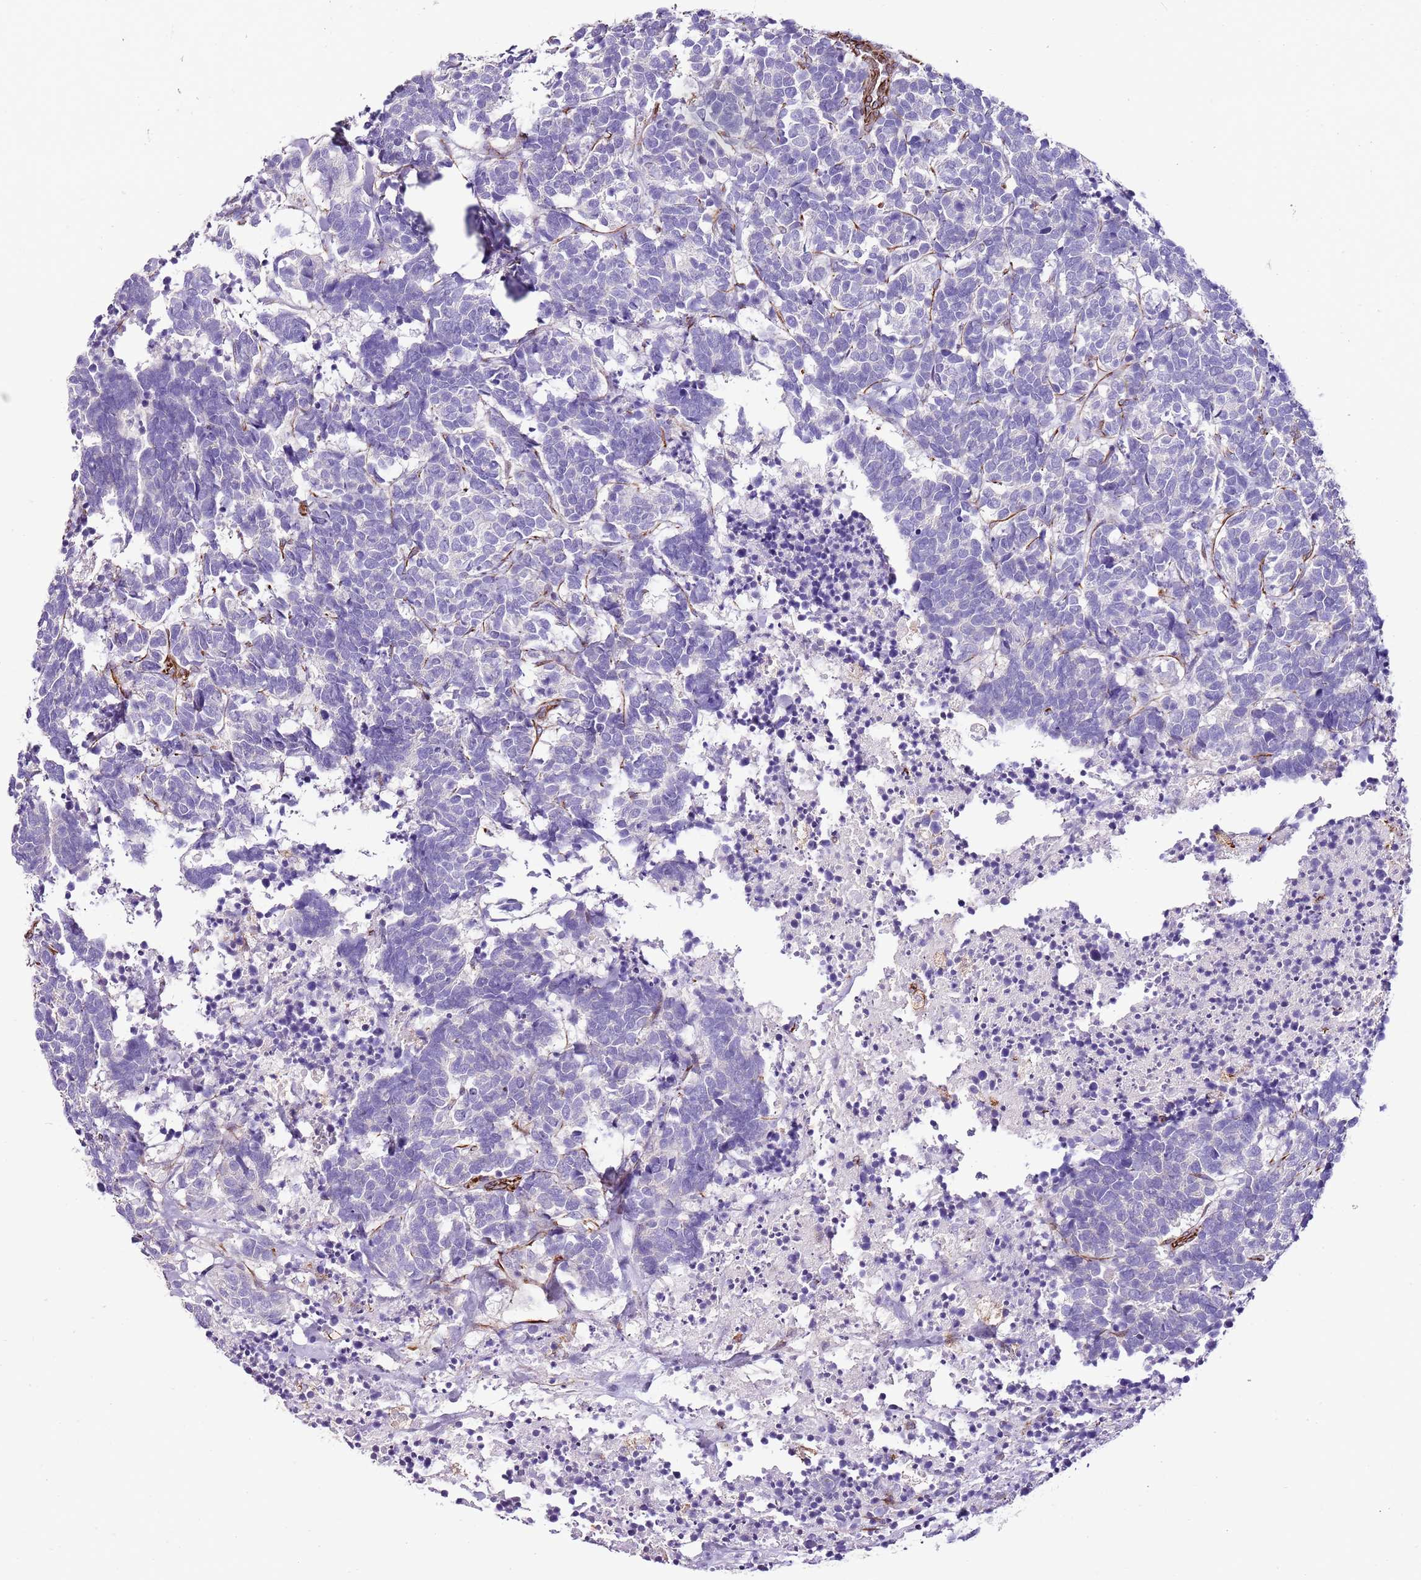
{"staining": {"intensity": "negative", "quantity": "none", "location": "none"}, "tissue": "carcinoid", "cell_type": "Tumor cells", "image_type": "cancer", "snomed": [{"axis": "morphology", "description": "Carcinoma, NOS"}, {"axis": "morphology", "description": "Carcinoid, malignant, NOS"}, {"axis": "topography", "description": "Urinary bladder"}], "caption": "A high-resolution histopathology image shows immunohistochemistry staining of carcinoid, which displays no significant expression in tumor cells. (DAB immunohistochemistry visualized using brightfield microscopy, high magnification).", "gene": "ZNF786", "patient": {"sex": "male", "age": 57}}